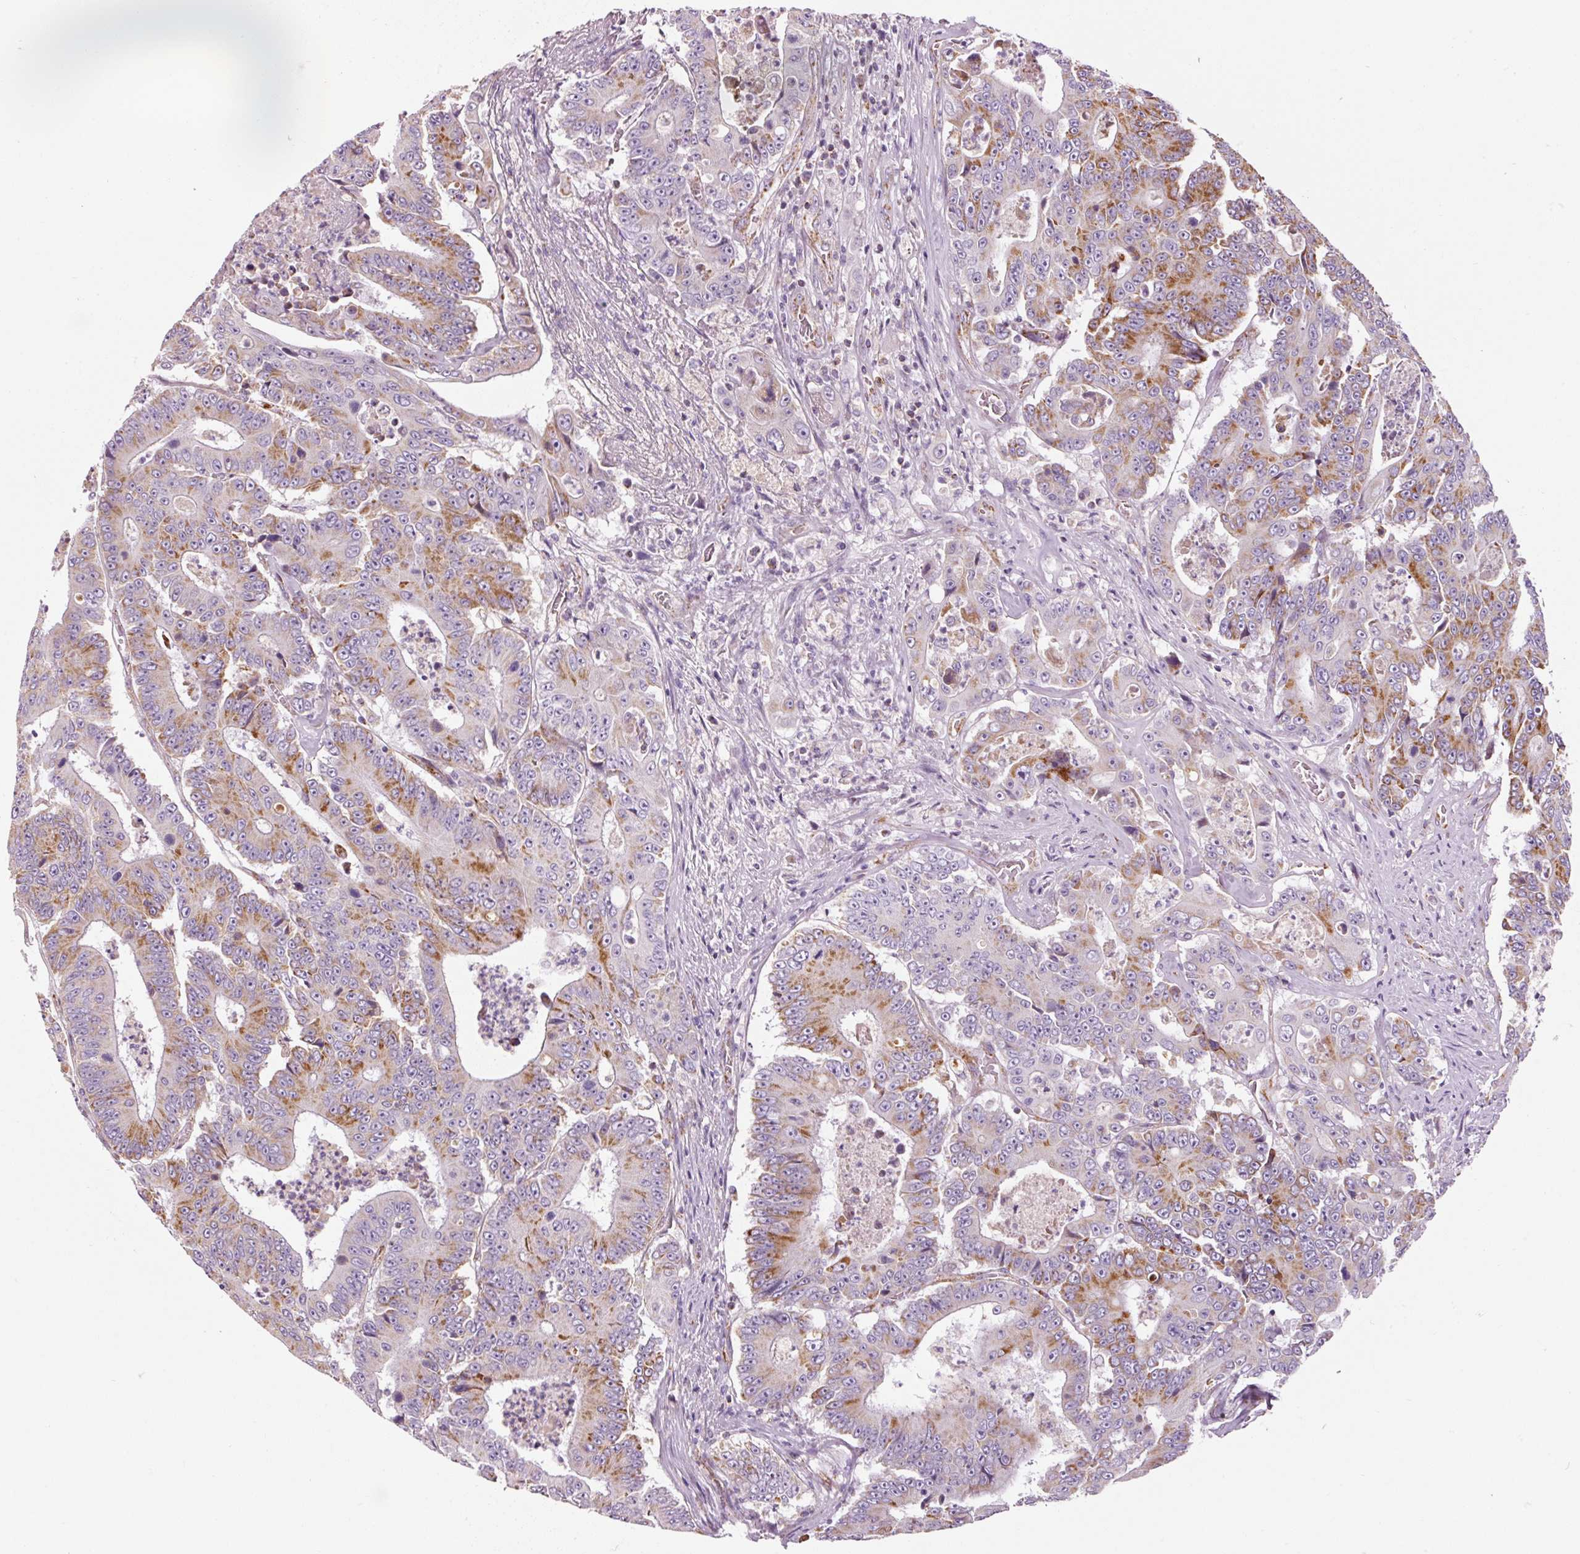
{"staining": {"intensity": "moderate", "quantity": "25%-75%", "location": "cytoplasmic/membranous"}, "tissue": "colorectal cancer", "cell_type": "Tumor cells", "image_type": "cancer", "snomed": [{"axis": "morphology", "description": "Adenocarcinoma, NOS"}, {"axis": "topography", "description": "Colon"}], "caption": "This micrograph shows colorectal cancer stained with IHC to label a protein in brown. The cytoplasmic/membranous of tumor cells show moderate positivity for the protein. Nuclei are counter-stained blue.", "gene": "NDUFB4", "patient": {"sex": "male", "age": 83}}